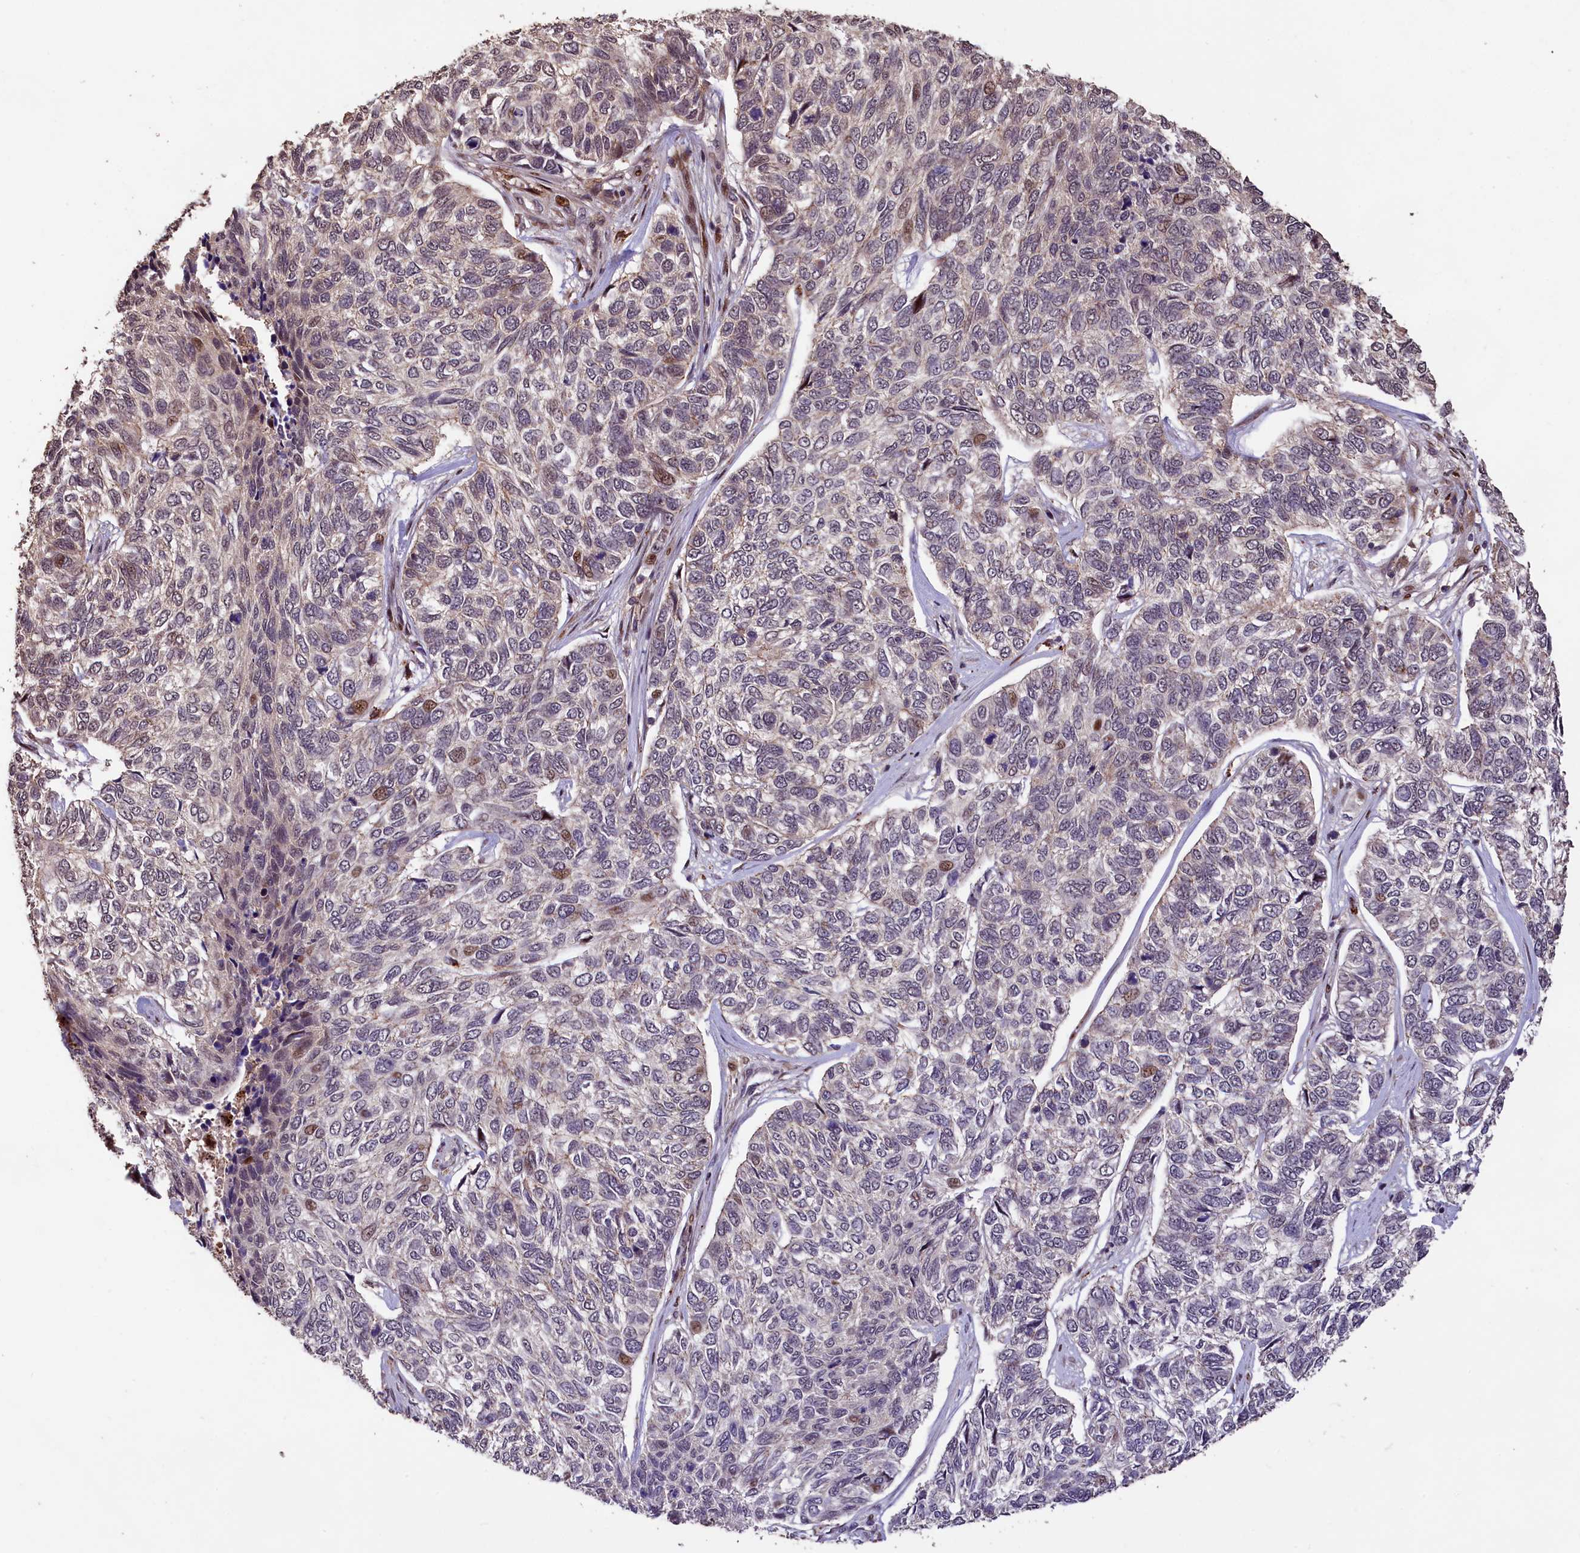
{"staining": {"intensity": "moderate", "quantity": "<25%", "location": "nuclear"}, "tissue": "skin cancer", "cell_type": "Tumor cells", "image_type": "cancer", "snomed": [{"axis": "morphology", "description": "Basal cell carcinoma"}, {"axis": "topography", "description": "Skin"}], "caption": "Immunohistochemical staining of skin cancer (basal cell carcinoma) exhibits moderate nuclear protein positivity in approximately <25% of tumor cells.", "gene": "PHAF1", "patient": {"sex": "female", "age": 65}}